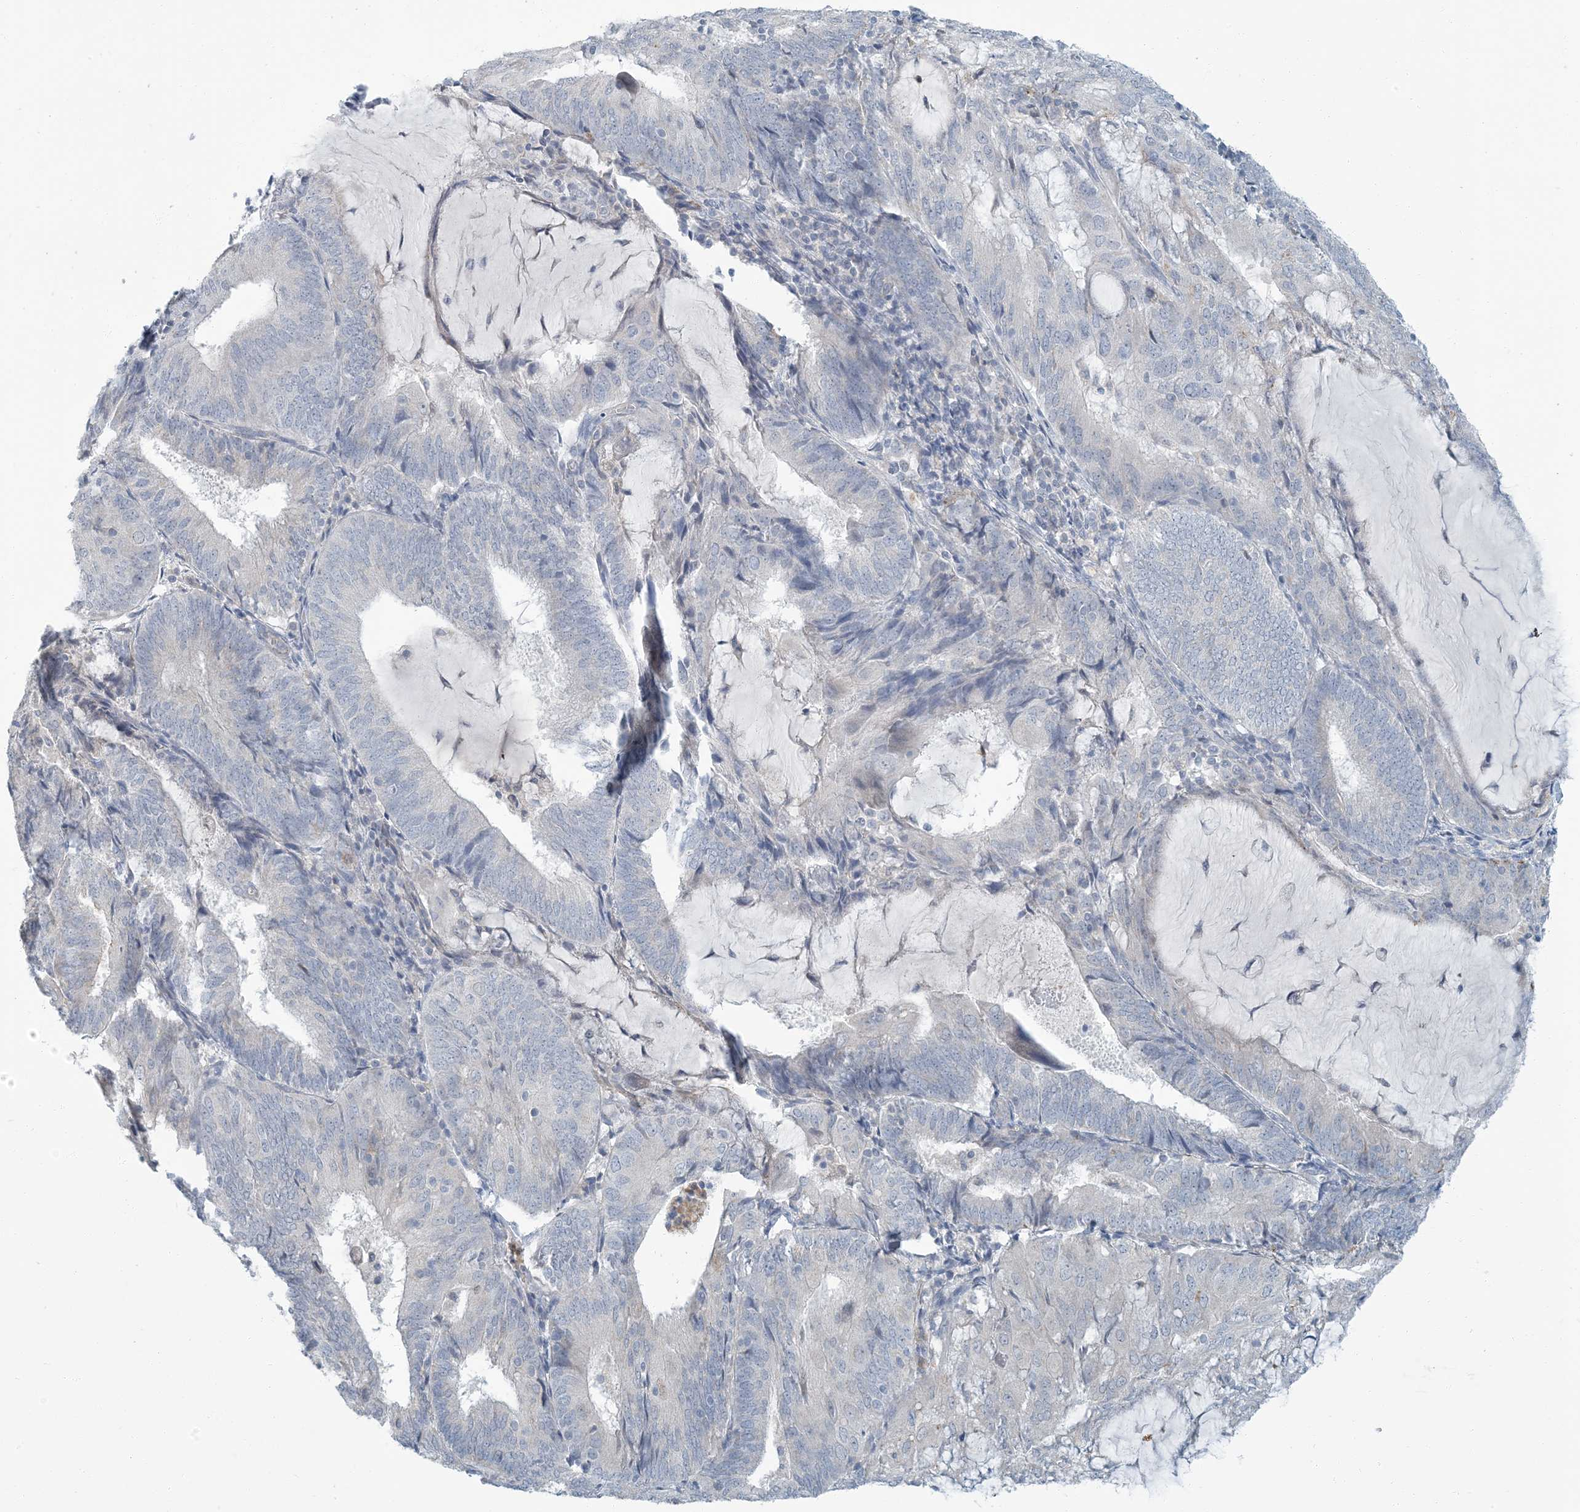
{"staining": {"intensity": "negative", "quantity": "none", "location": "none"}, "tissue": "endometrial cancer", "cell_type": "Tumor cells", "image_type": "cancer", "snomed": [{"axis": "morphology", "description": "Adenocarcinoma, NOS"}, {"axis": "topography", "description": "Endometrium"}], "caption": "DAB immunohistochemical staining of human endometrial adenocarcinoma displays no significant positivity in tumor cells.", "gene": "EPHA4", "patient": {"sex": "female", "age": 81}}